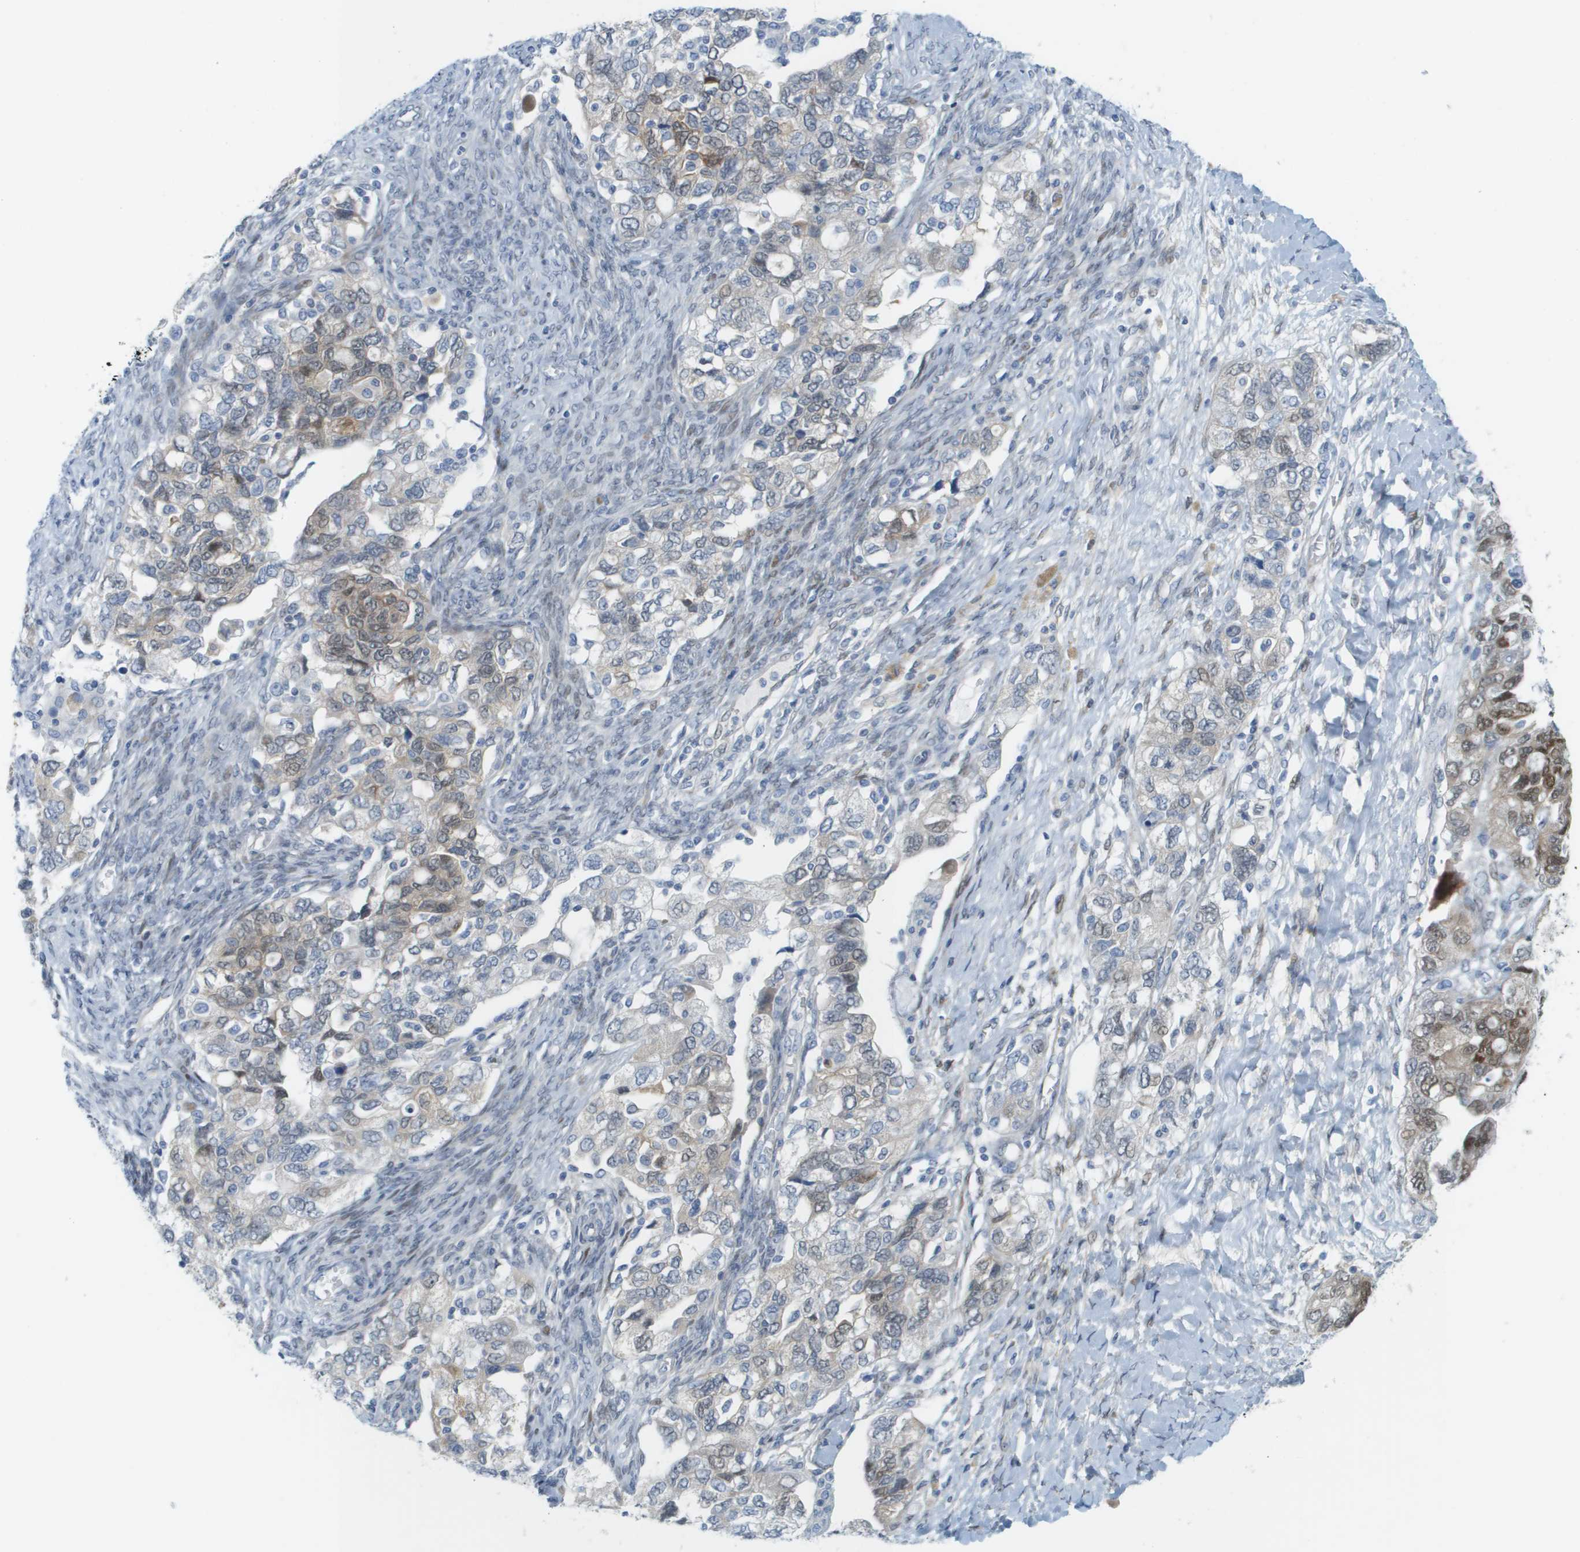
{"staining": {"intensity": "negative", "quantity": "none", "location": "none"}, "tissue": "ovarian cancer", "cell_type": "Tumor cells", "image_type": "cancer", "snomed": [{"axis": "morphology", "description": "Carcinoma, NOS"}, {"axis": "morphology", "description": "Cystadenocarcinoma, serous, NOS"}, {"axis": "topography", "description": "Ovary"}], "caption": "Immunohistochemical staining of serous cystadenocarcinoma (ovarian) reveals no significant staining in tumor cells.", "gene": "CUL9", "patient": {"sex": "female", "age": 69}}